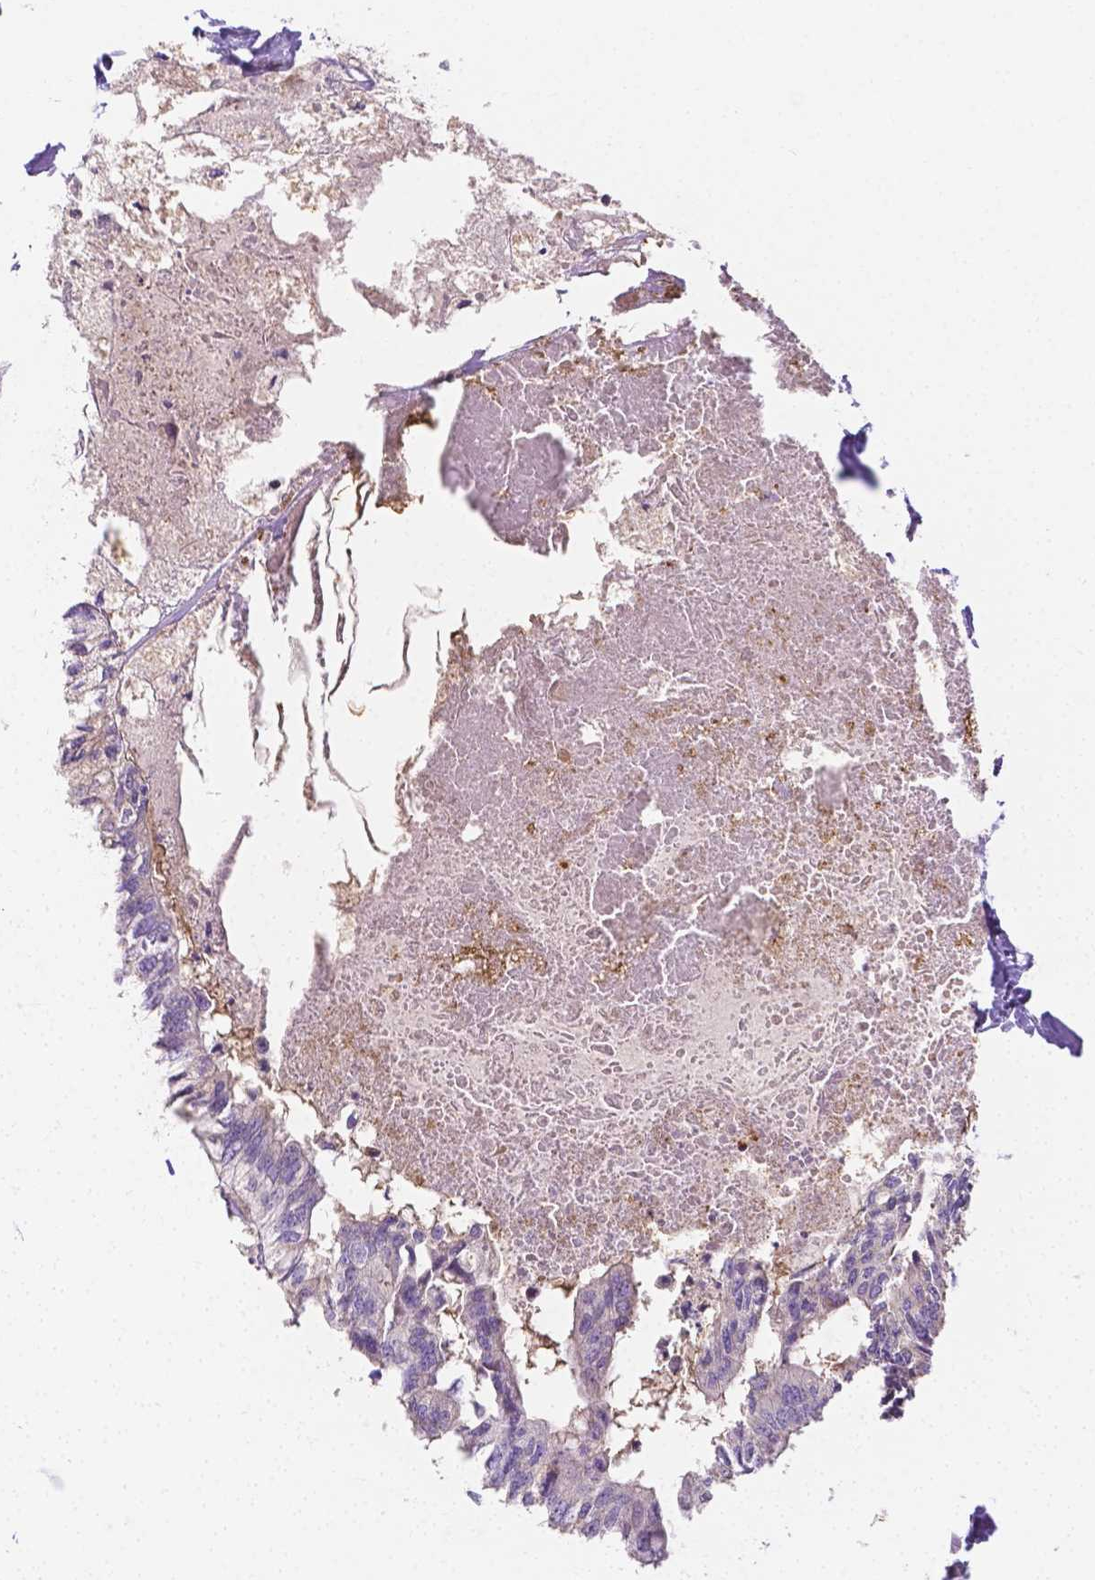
{"staining": {"intensity": "negative", "quantity": "none", "location": "none"}, "tissue": "colorectal cancer", "cell_type": "Tumor cells", "image_type": "cancer", "snomed": [{"axis": "morphology", "description": "Adenocarcinoma, NOS"}, {"axis": "topography", "description": "Colon"}, {"axis": "topography", "description": "Rectum"}], "caption": "IHC of colorectal cancer displays no expression in tumor cells.", "gene": "ZNRD2", "patient": {"sex": "male", "age": 57}}